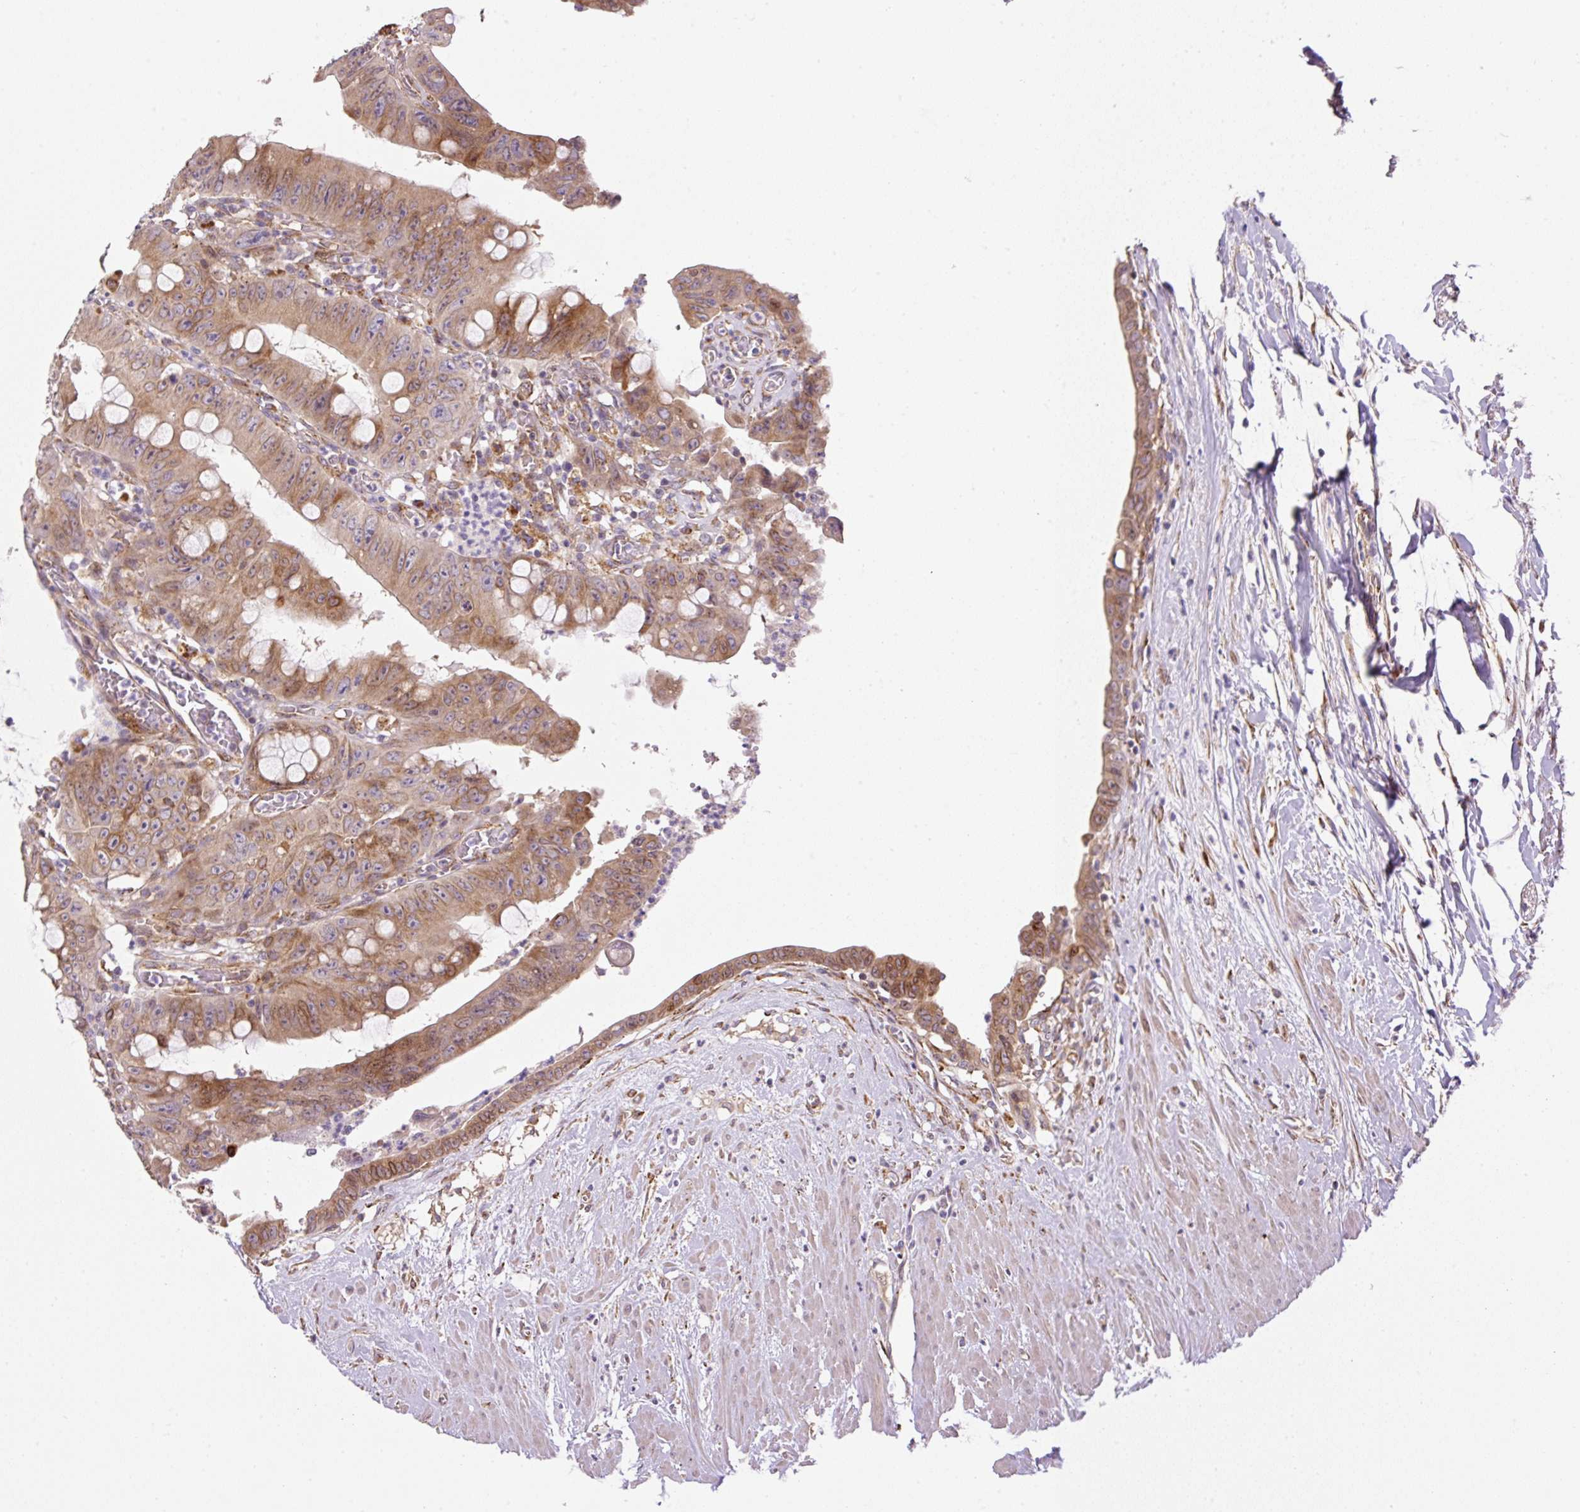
{"staining": {"intensity": "moderate", "quantity": ">75%", "location": "cytoplasmic/membranous"}, "tissue": "colorectal cancer", "cell_type": "Tumor cells", "image_type": "cancer", "snomed": [{"axis": "morphology", "description": "Adenocarcinoma, NOS"}, {"axis": "topography", "description": "Rectum"}], "caption": "This is a photomicrograph of immunohistochemistry (IHC) staining of colorectal cancer (adenocarcinoma), which shows moderate expression in the cytoplasmic/membranous of tumor cells.", "gene": "RNF170", "patient": {"sex": "male", "age": 78}}